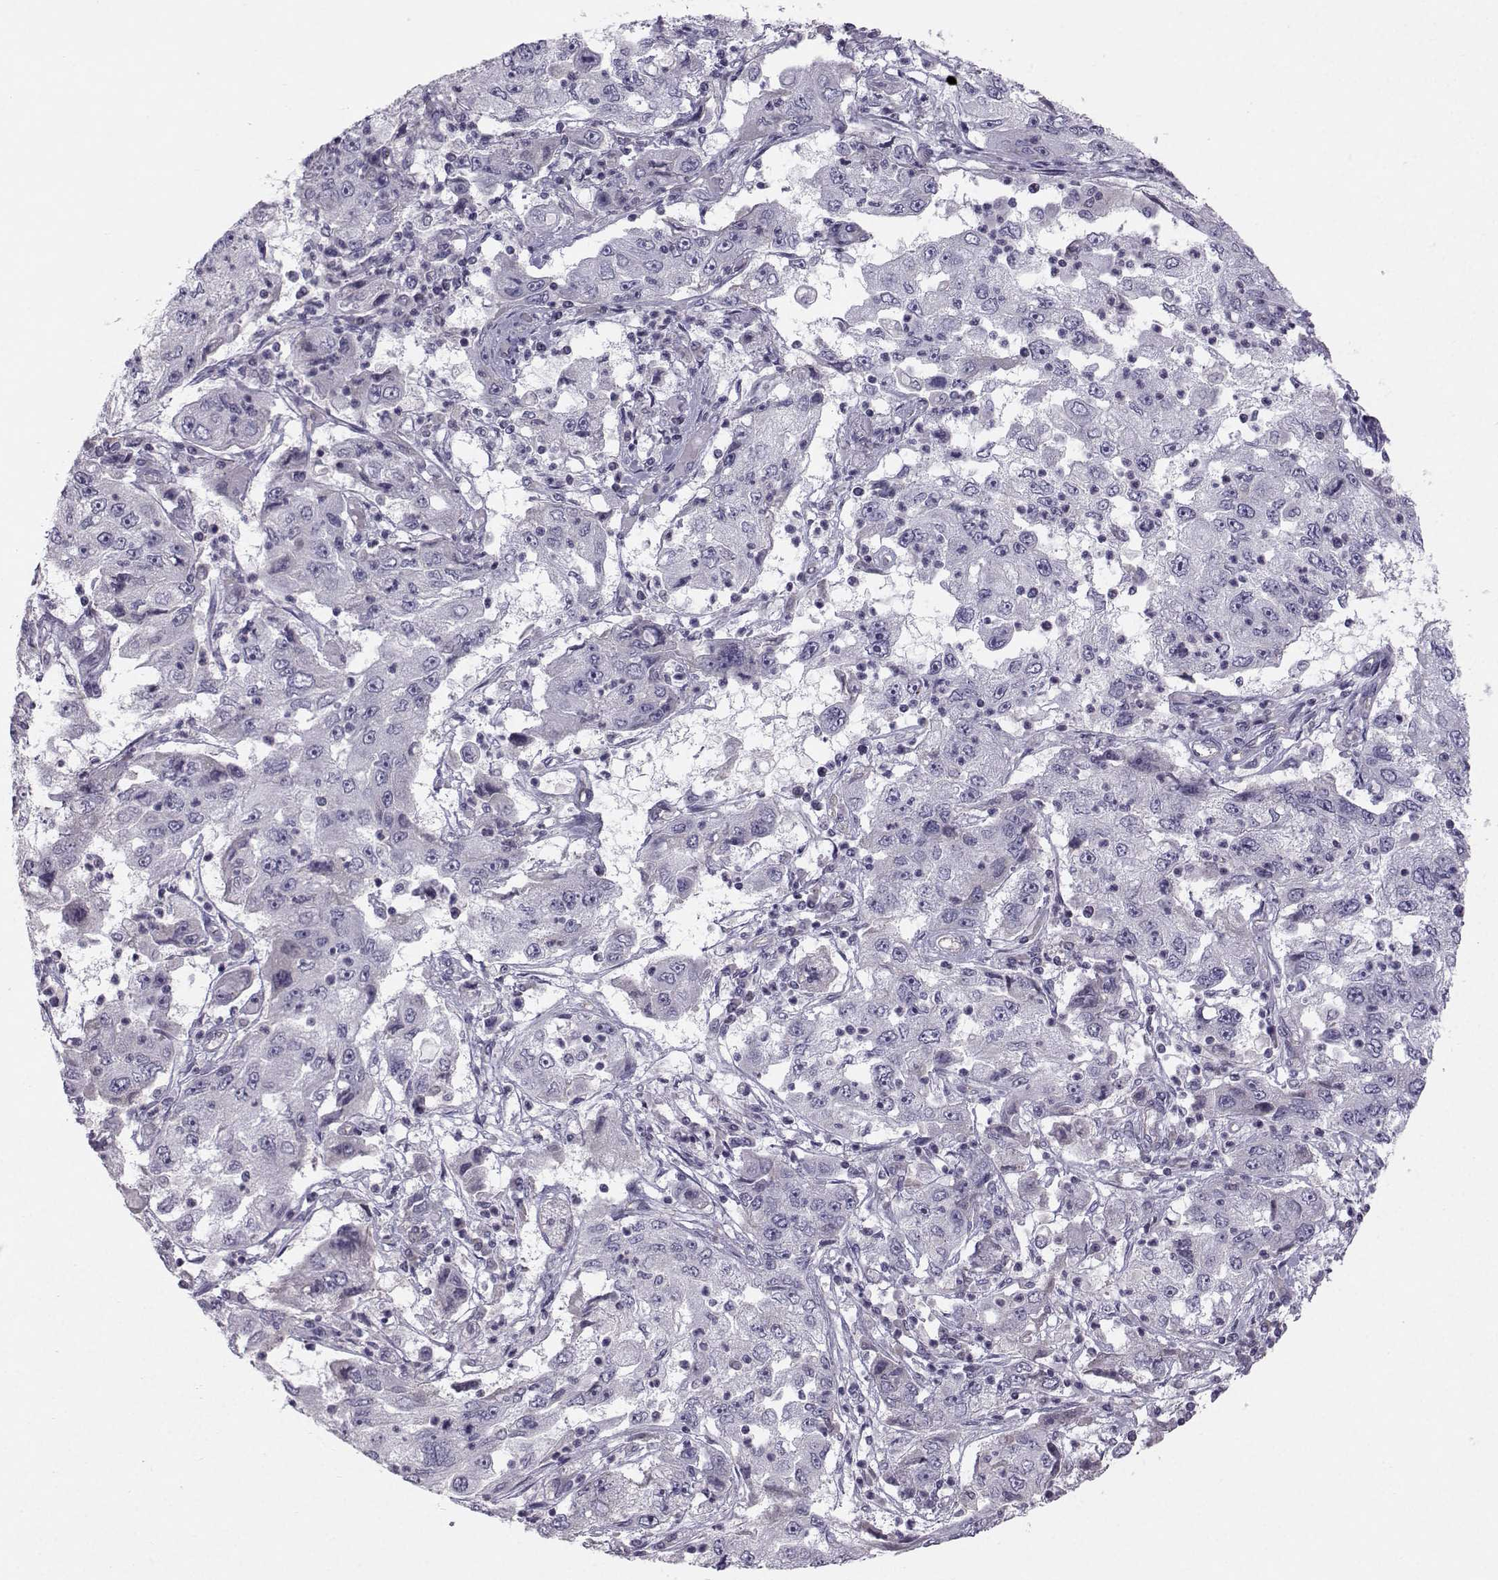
{"staining": {"intensity": "negative", "quantity": "none", "location": "none"}, "tissue": "cervical cancer", "cell_type": "Tumor cells", "image_type": "cancer", "snomed": [{"axis": "morphology", "description": "Squamous cell carcinoma, NOS"}, {"axis": "topography", "description": "Cervix"}], "caption": "Cervical squamous cell carcinoma stained for a protein using immunohistochemistry exhibits no staining tumor cells.", "gene": "MAST1", "patient": {"sex": "female", "age": 36}}